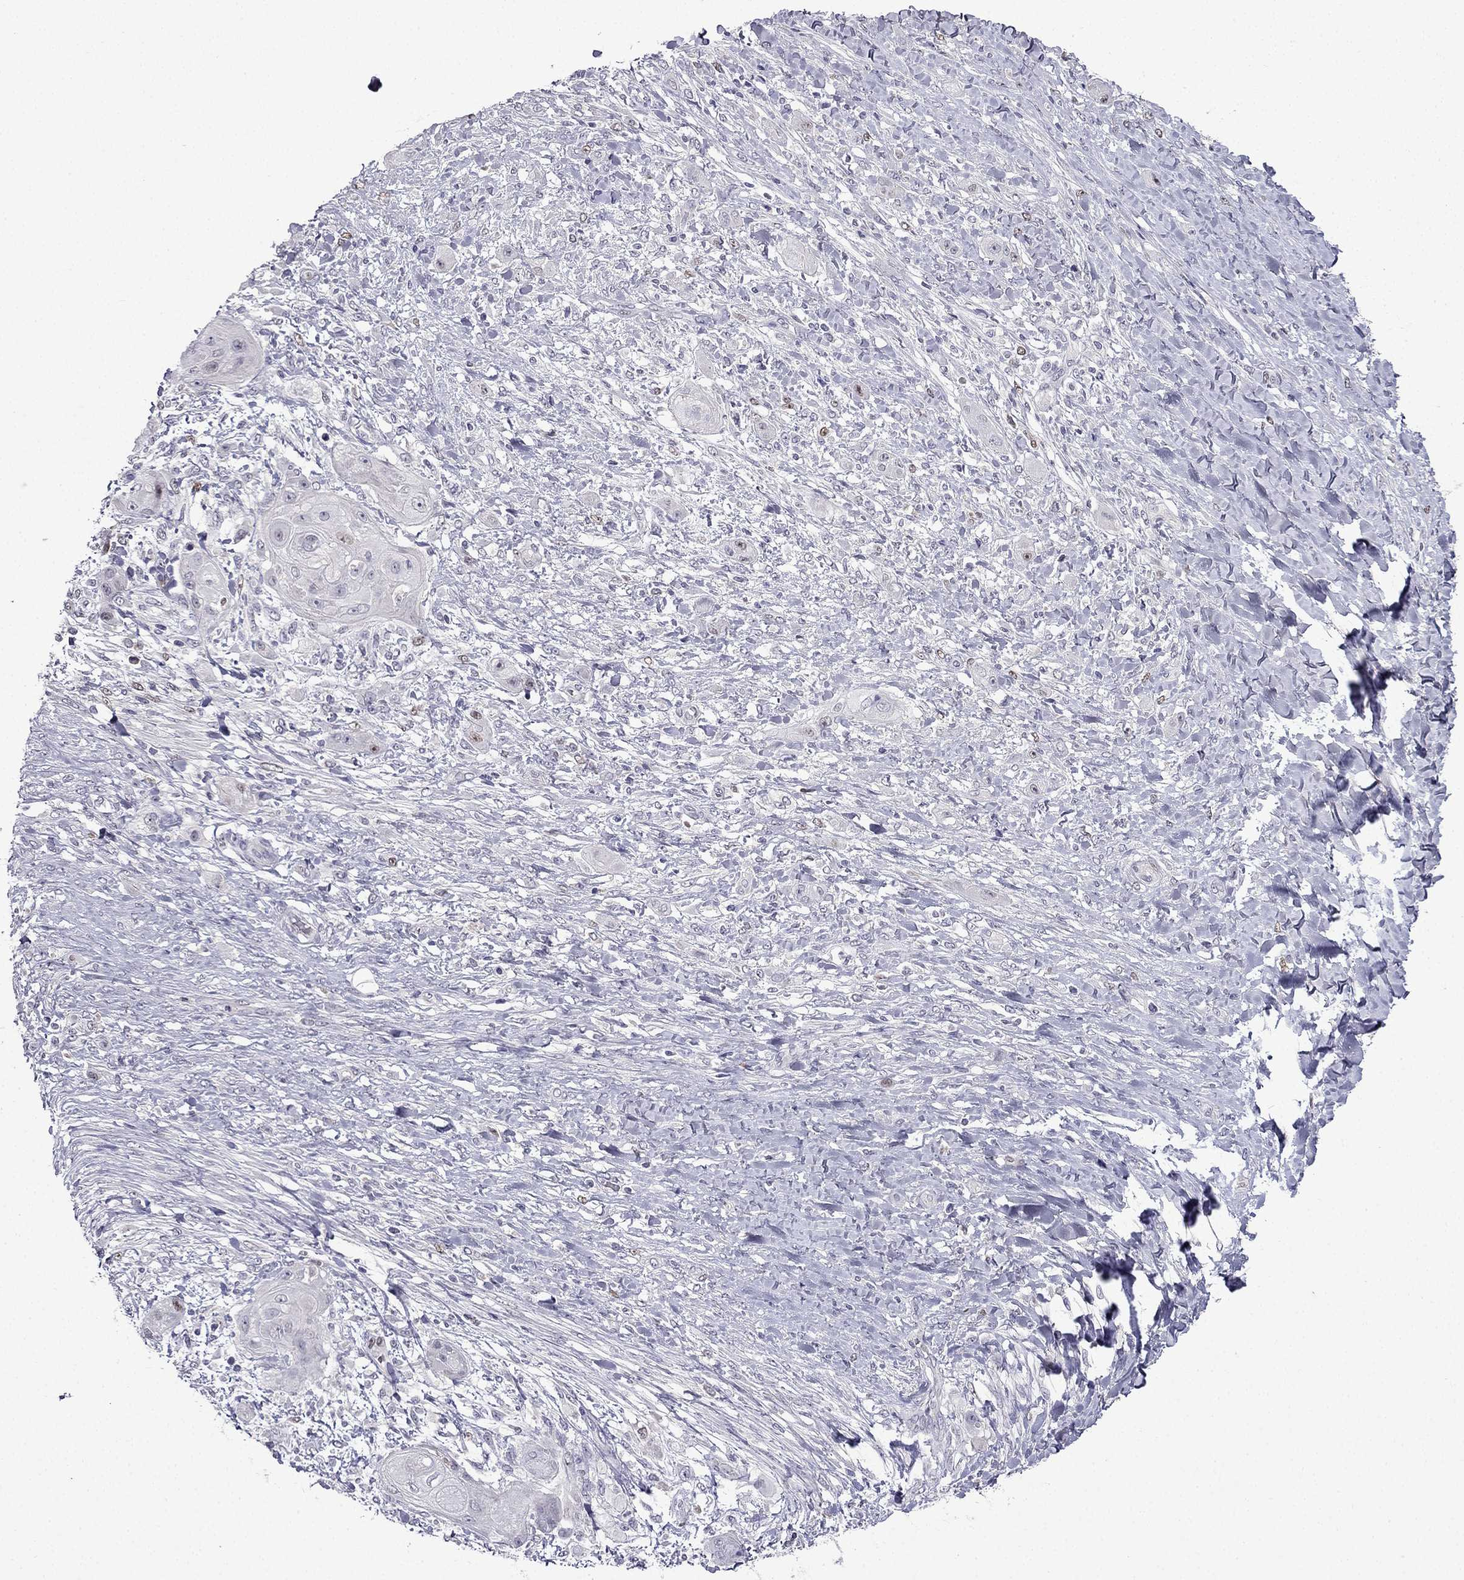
{"staining": {"intensity": "negative", "quantity": "none", "location": "none"}, "tissue": "skin cancer", "cell_type": "Tumor cells", "image_type": "cancer", "snomed": [{"axis": "morphology", "description": "Squamous cell carcinoma, NOS"}, {"axis": "topography", "description": "Skin"}], "caption": "There is no significant staining in tumor cells of skin cancer.", "gene": "UHRF1", "patient": {"sex": "male", "age": 62}}